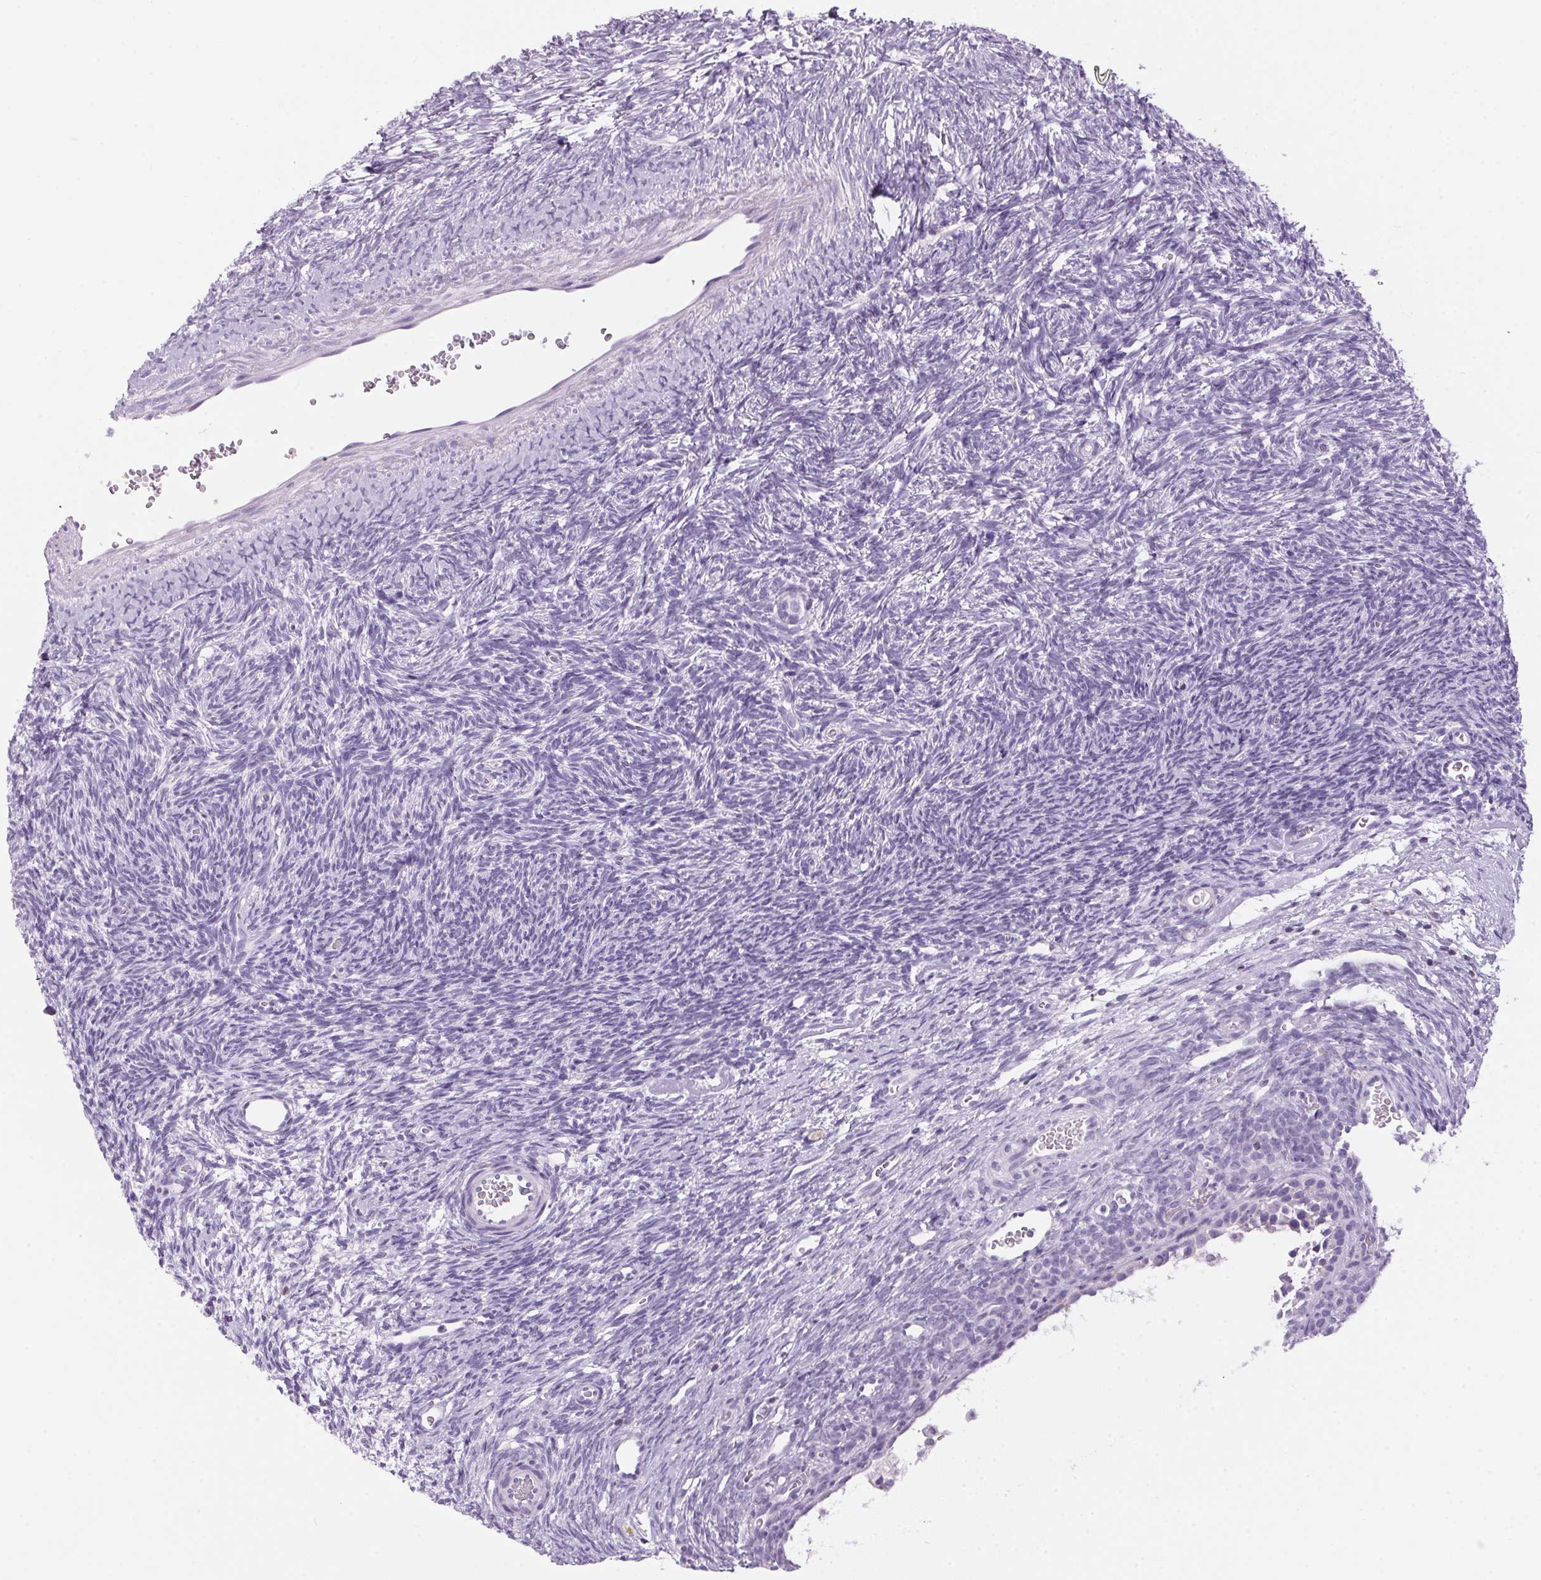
{"staining": {"intensity": "negative", "quantity": "none", "location": "none"}, "tissue": "ovary", "cell_type": "Follicle cells", "image_type": "normal", "snomed": [{"axis": "morphology", "description": "Normal tissue, NOS"}, {"axis": "topography", "description": "Ovary"}], "caption": "IHC photomicrograph of benign ovary: human ovary stained with DAB (3,3'-diaminobenzidine) shows no significant protein positivity in follicle cells.", "gene": "S100A2", "patient": {"sex": "female", "age": 34}}